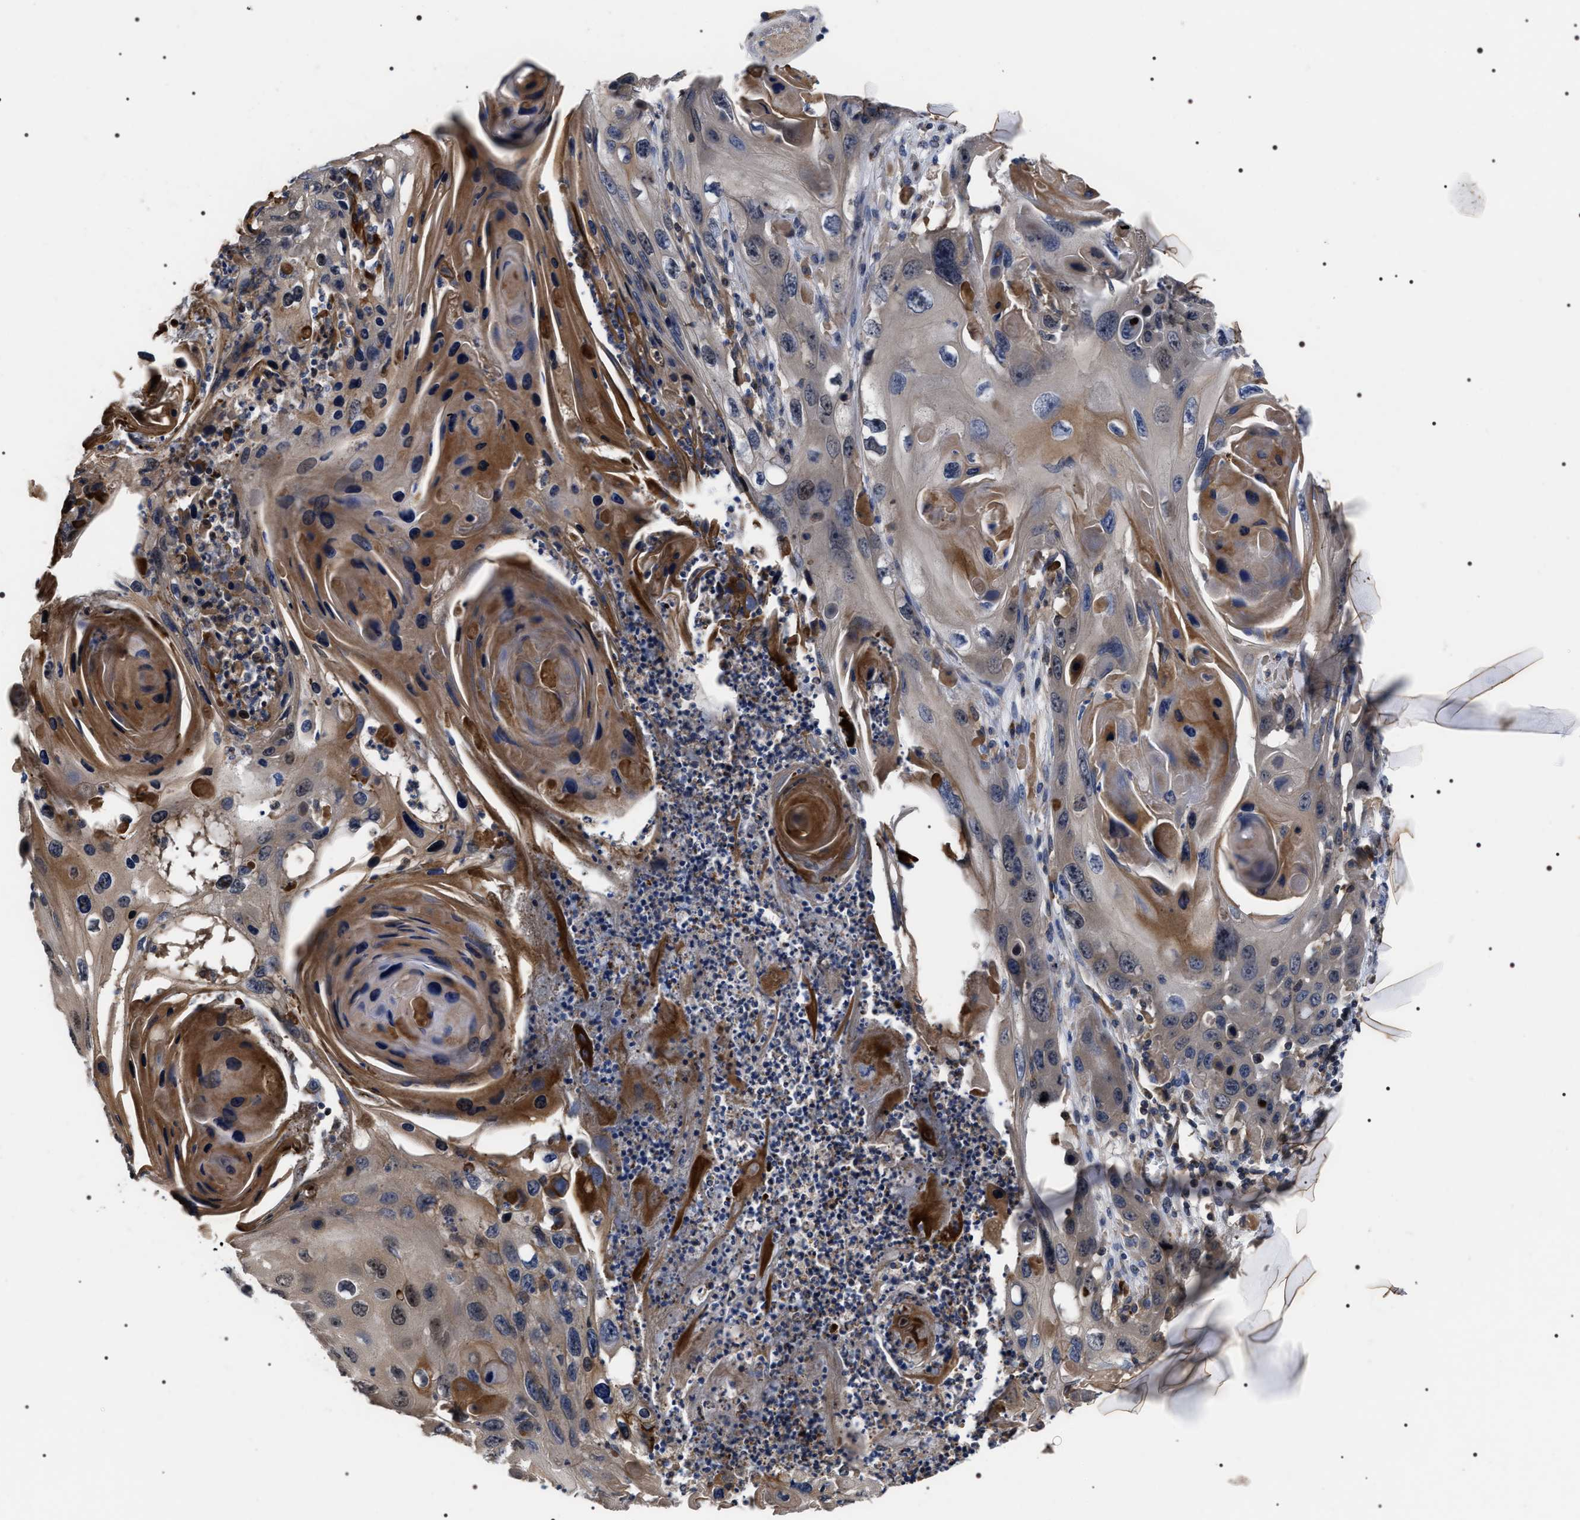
{"staining": {"intensity": "moderate", "quantity": "25%-75%", "location": "cytoplasmic/membranous"}, "tissue": "skin cancer", "cell_type": "Tumor cells", "image_type": "cancer", "snomed": [{"axis": "morphology", "description": "Squamous cell carcinoma, NOS"}, {"axis": "topography", "description": "Skin"}], "caption": "Protein expression analysis of human skin cancer reveals moderate cytoplasmic/membranous positivity in approximately 25%-75% of tumor cells.", "gene": "MIS18A", "patient": {"sex": "male", "age": 55}}